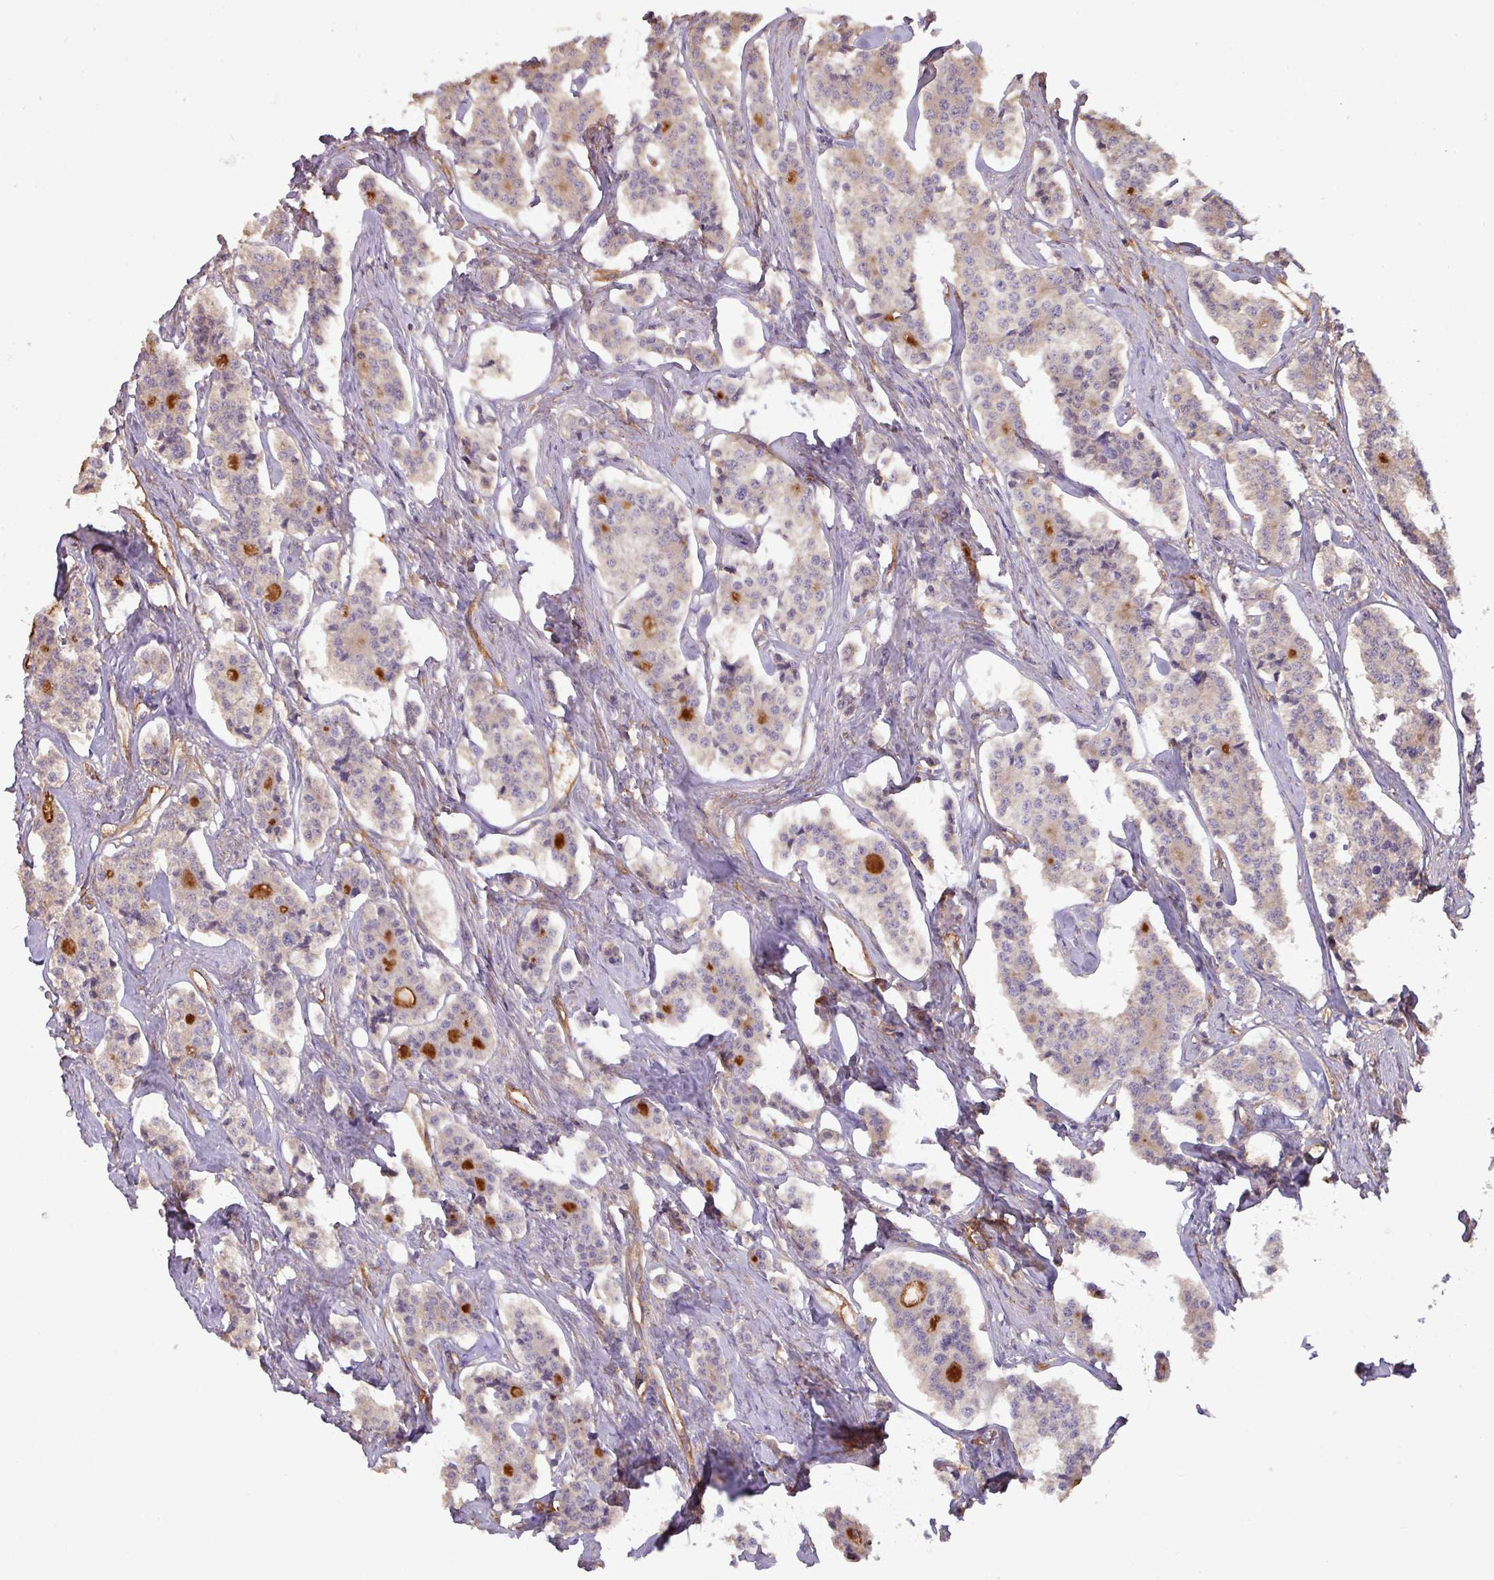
{"staining": {"intensity": "strong", "quantity": "<25%", "location": "cytoplasmic/membranous"}, "tissue": "carcinoid", "cell_type": "Tumor cells", "image_type": "cancer", "snomed": [{"axis": "morphology", "description": "Carcinoid, malignant, NOS"}, {"axis": "topography", "description": "Small intestine"}], "caption": "Immunohistochemical staining of carcinoid exhibits medium levels of strong cytoplasmic/membranous staining in approximately <25% of tumor cells.", "gene": "CALML4", "patient": {"sex": "male", "age": 63}}